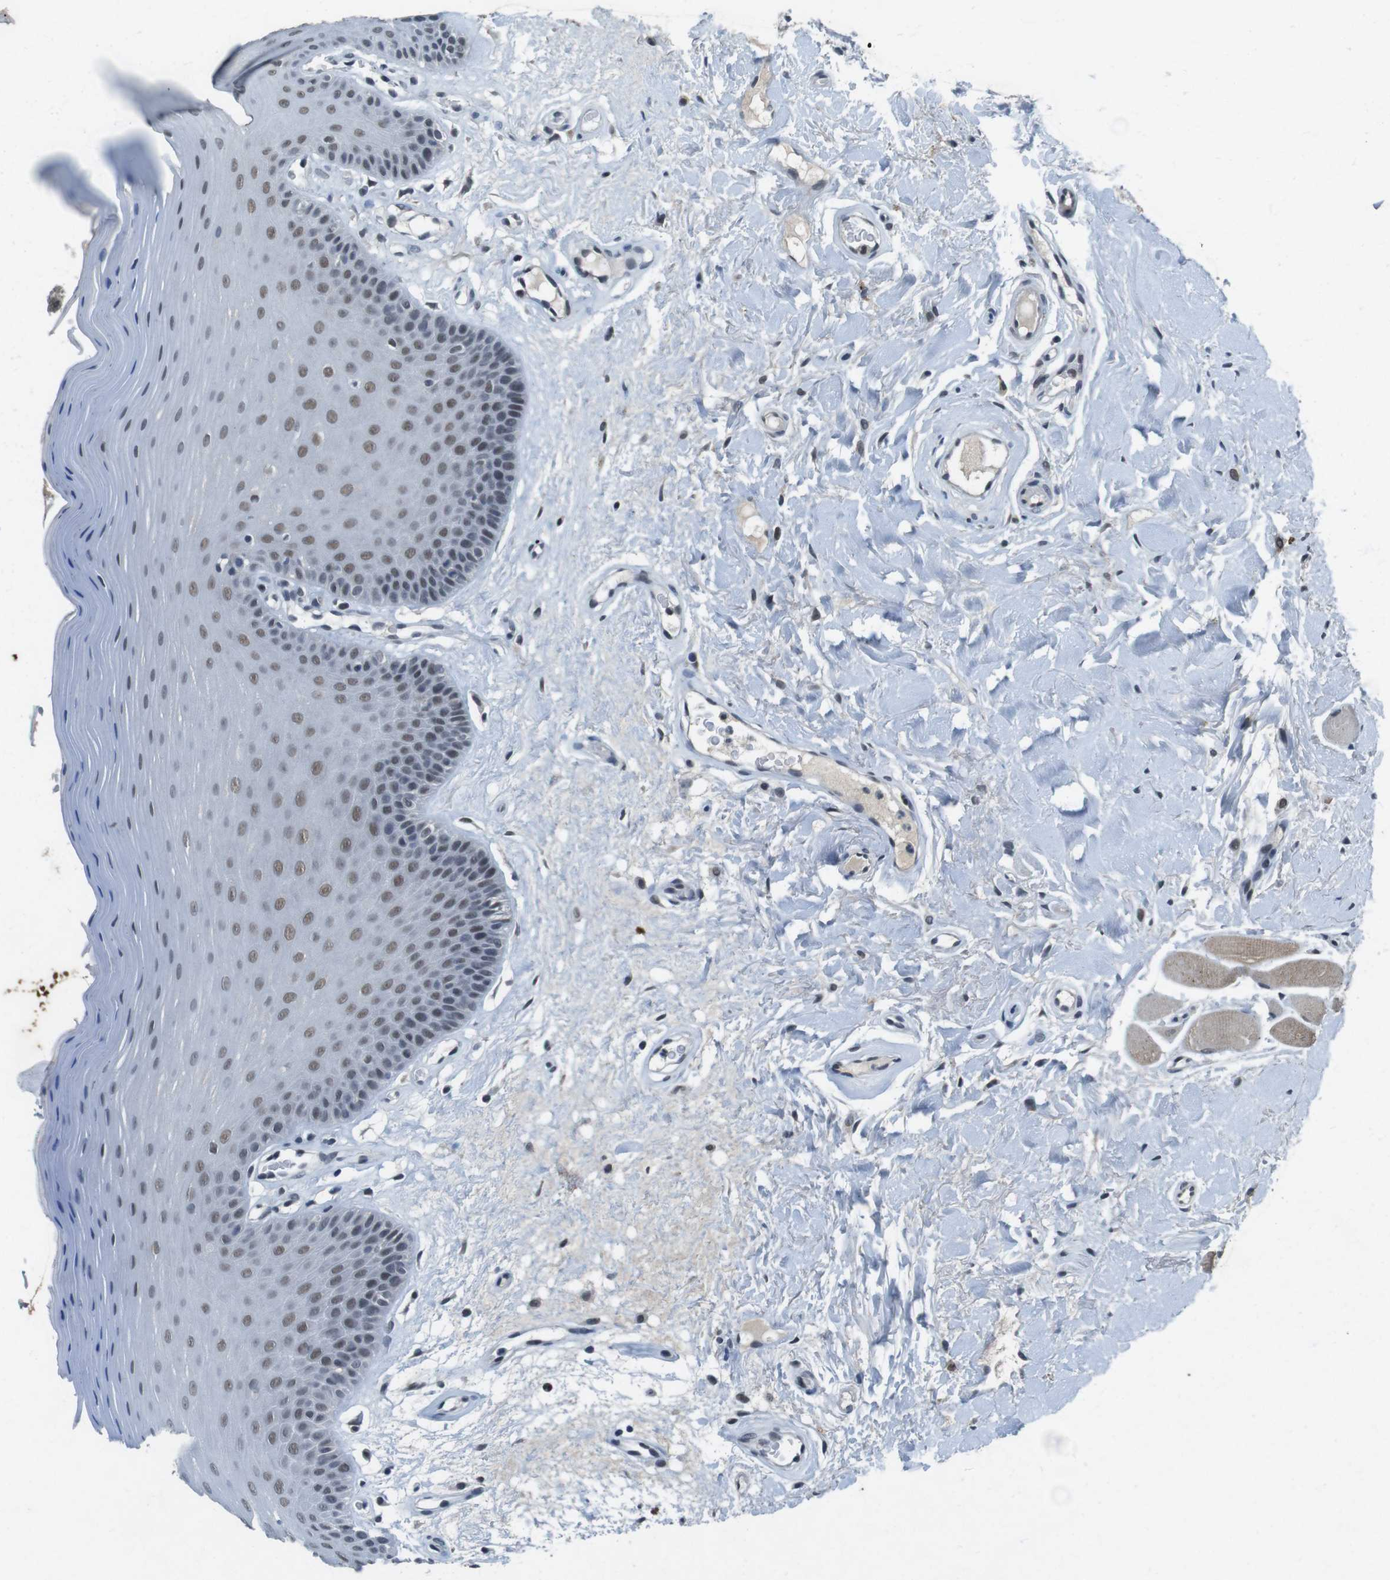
{"staining": {"intensity": "weak", "quantity": "25%-75%", "location": "nuclear"}, "tissue": "oral mucosa", "cell_type": "Squamous epithelial cells", "image_type": "normal", "snomed": [{"axis": "morphology", "description": "Normal tissue, NOS"}, {"axis": "morphology", "description": "Squamous cell carcinoma, NOS"}, {"axis": "topography", "description": "Skeletal muscle"}, {"axis": "topography", "description": "Adipose tissue"}, {"axis": "topography", "description": "Vascular tissue"}, {"axis": "topography", "description": "Oral tissue"}, {"axis": "topography", "description": "Peripheral nerve tissue"}, {"axis": "topography", "description": "Head-Neck"}], "caption": "There is low levels of weak nuclear staining in squamous epithelial cells of normal oral mucosa, as demonstrated by immunohistochemical staining (brown color).", "gene": "USP7", "patient": {"sex": "male", "age": 71}}